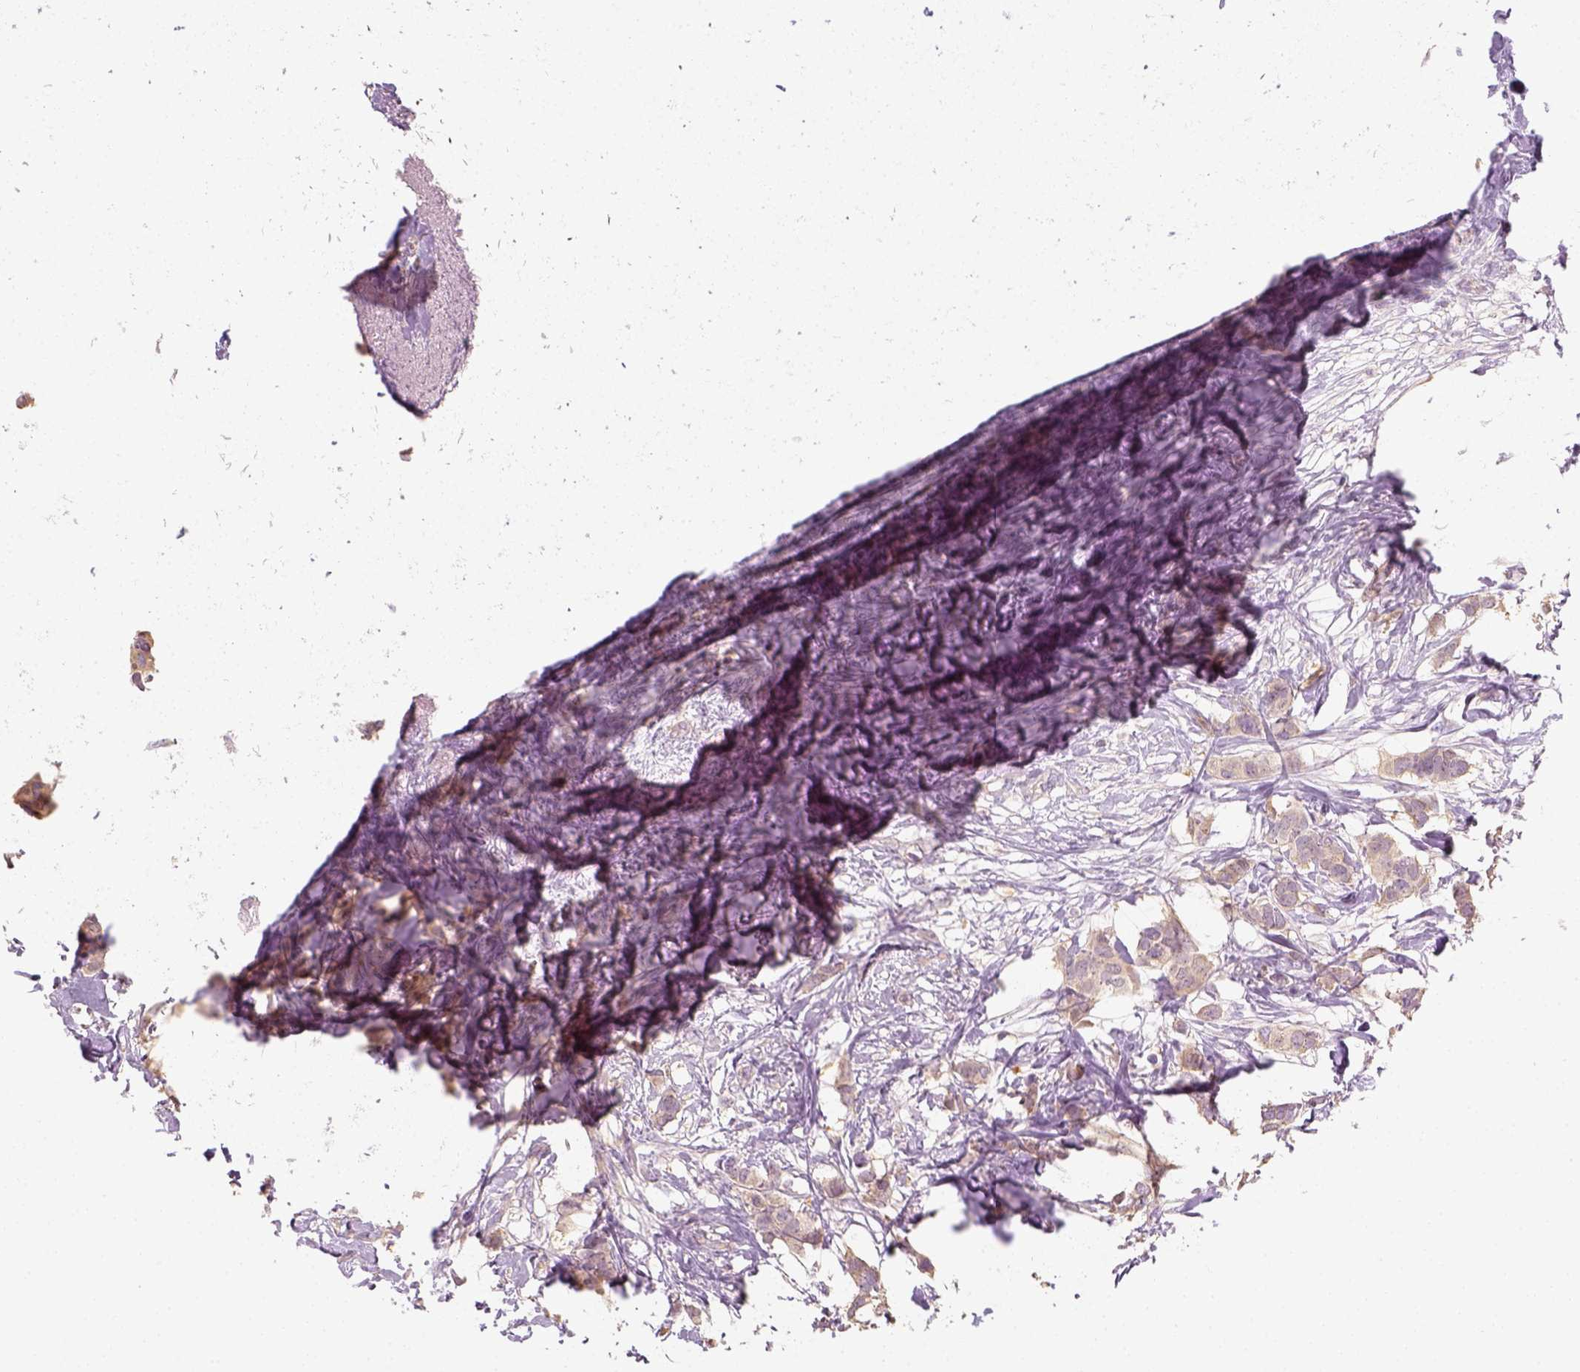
{"staining": {"intensity": "weak", "quantity": ">75%", "location": "cytoplasmic/membranous"}, "tissue": "breast cancer", "cell_type": "Tumor cells", "image_type": "cancer", "snomed": [{"axis": "morphology", "description": "Duct carcinoma"}, {"axis": "topography", "description": "Breast"}], "caption": "Human breast cancer (infiltrating ductal carcinoma) stained for a protein (brown) reveals weak cytoplasmic/membranous positive expression in about >75% of tumor cells.", "gene": "EPHB1", "patient": {"sex": "female", "age": 62}}